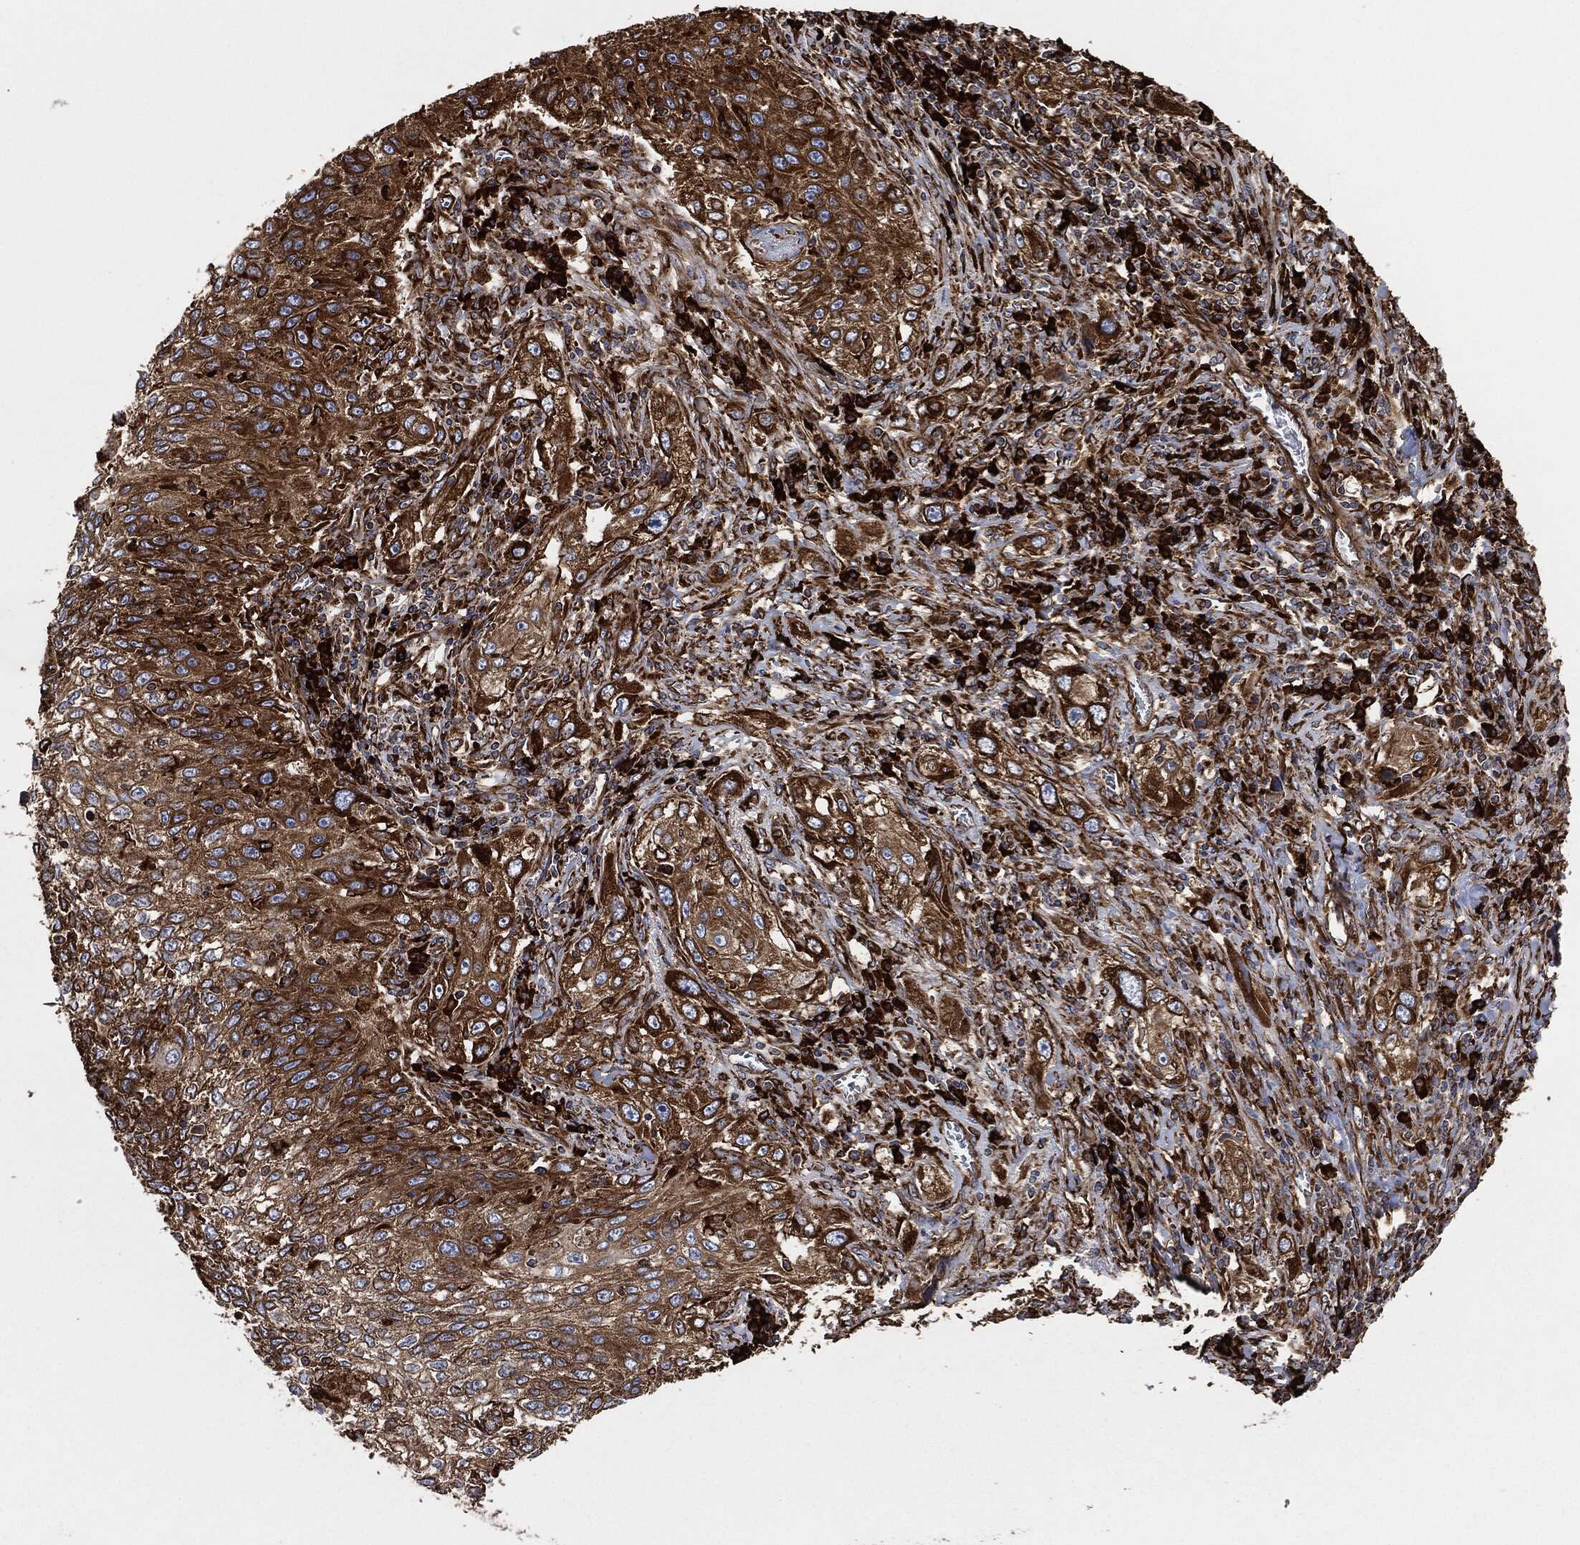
{"staining": {"intensity": "strong", "quantity": ">75%", "location": "cytoplasmic/membranous"}, "tissue": "lung cancer", "cell_type": "Tumor cells", "image_type": "cancer", "snomed": [{"axis": "morphology", "description": "Squamous cell carcinoma, NOS"}, {"axis": "topography", "description": "Lung"}], "caption": "DAB immunohistochemical staining of human lung squamous cell carcinoma exhibits strong cytoplasmic/membranous protein expression in about >75% of tumor cells. The staining was performed using DAB (3,3'-diaminobenzidine), with brown indicating positive protein expression. Nuclei are stained blue with hematoxylin.", "gene": "AMFR", "patient": {"sex": "female", "age": 69}}